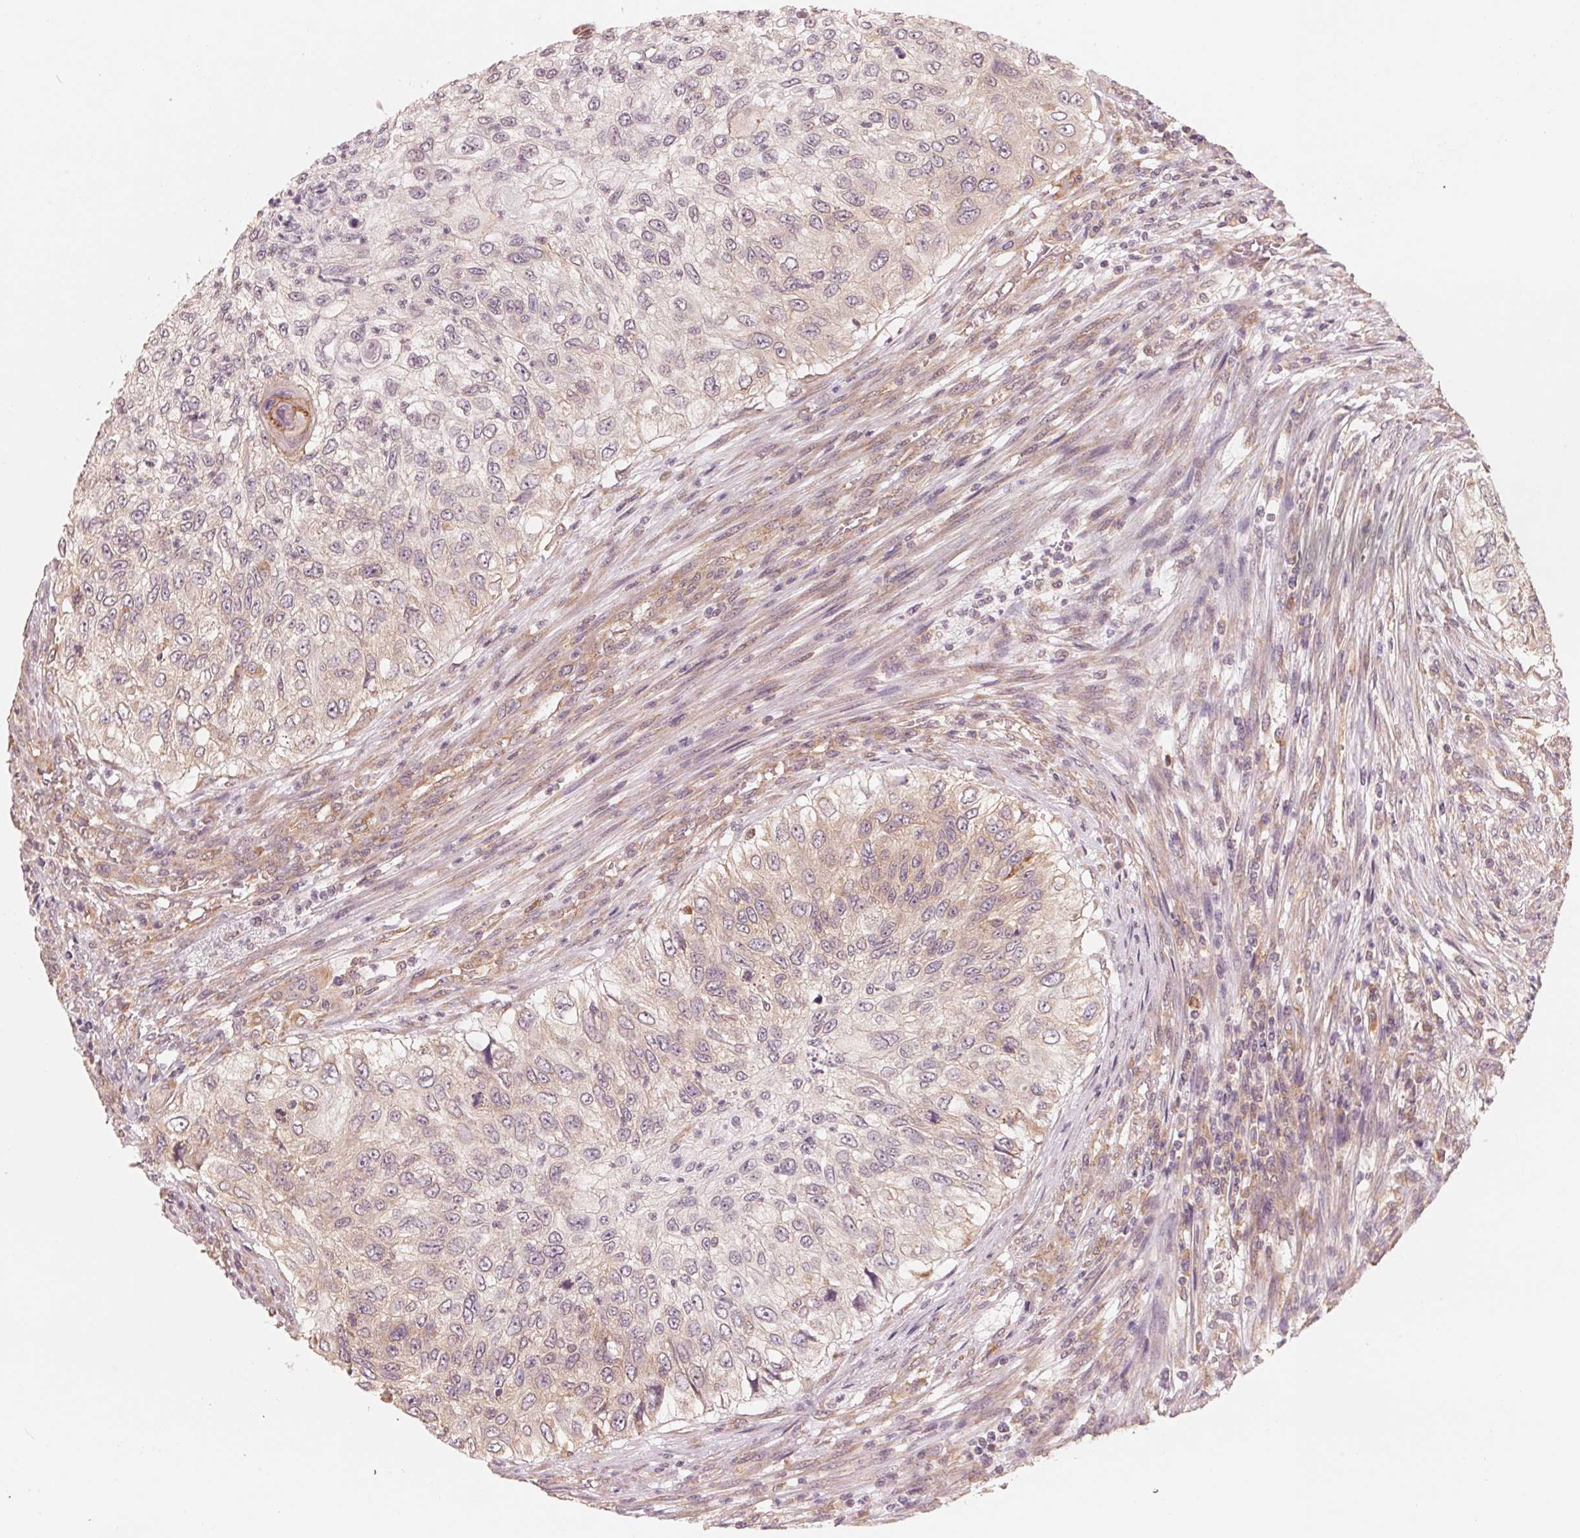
{"staining": {"intensity": "weak", "quantity": "<25%", "location": "cytoplasmic/membranous"}, "tissue": "urothelial cancer", "cell_type": "Tumor cells", "image_type": "cancer", "snomed": [{"axis": "morphology", "description": "Urothelial carcinoma, High grade"}, {"axis": "topography", "description": "Urinary bladder"}], "caption": "Immunohistochemistry of high-grade urothelial carcinoma demonstrates no positivity in tumor cells.", "gene": "GIGYF2", "patient": {"sex": "female", "age": 60}}